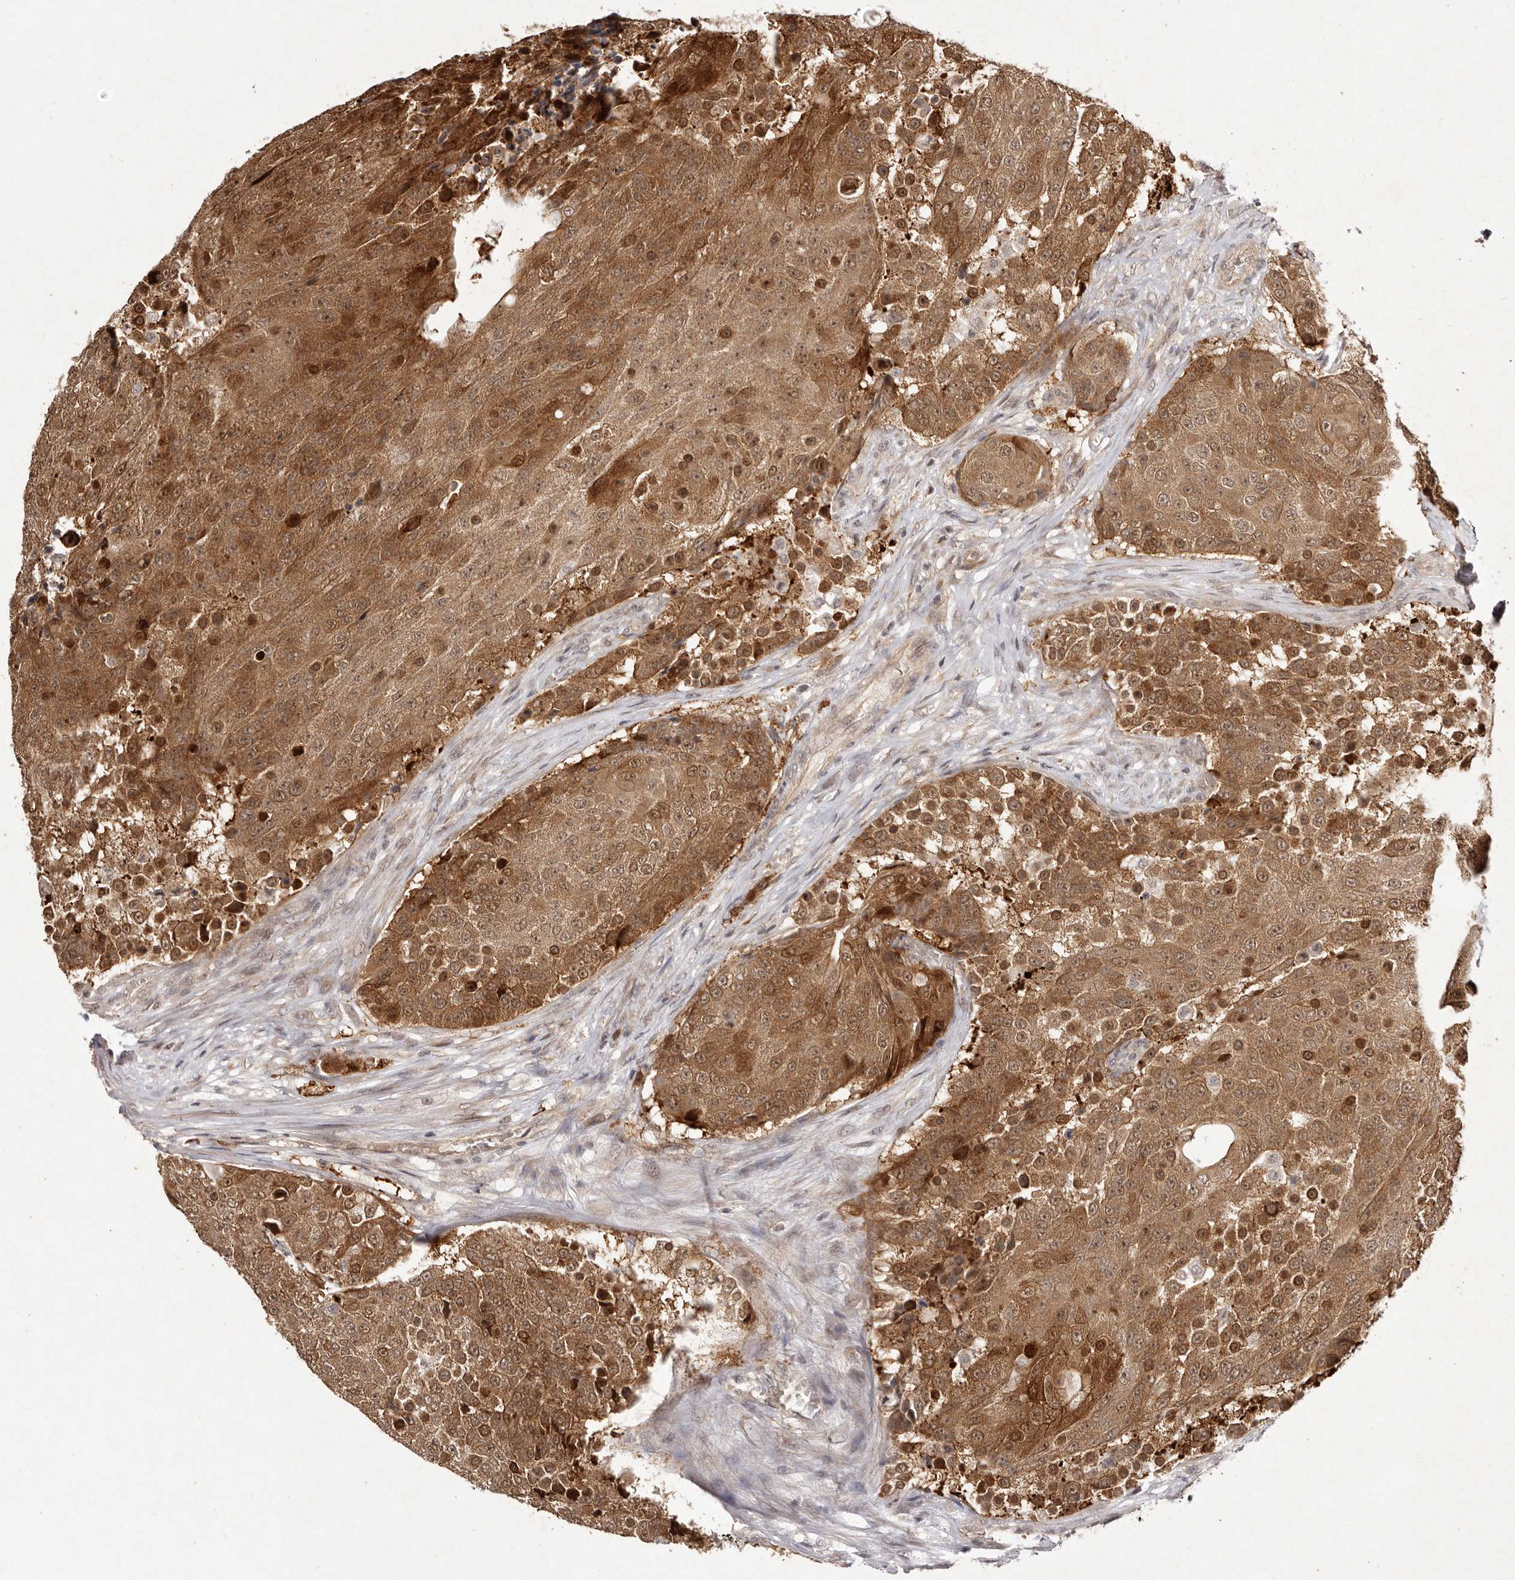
{"staining": {"intensity": "moderate", "quantity": ">75%", "location": "cytoplasmic/membranous,nuclear"}, "tissue": "urothelial cancer", "cell_type": "Tumor cells", "image_type": "cancer", "snomed": [{"axis": "morphology", "description": "Urothelial carcinoma, High grade"}, {"axis": "topography", "description": "Urinary bladder"}], "caption": "Immunohistochemical staining of human urothelial carcinoma (high-grade) exhibits medium levels of moderate cytoplasmic/membranous and nuclear positivity in approximately >75% of tumor cells.", "gene": "BUD31", "patient": {"sex": "female", "age": 63}}